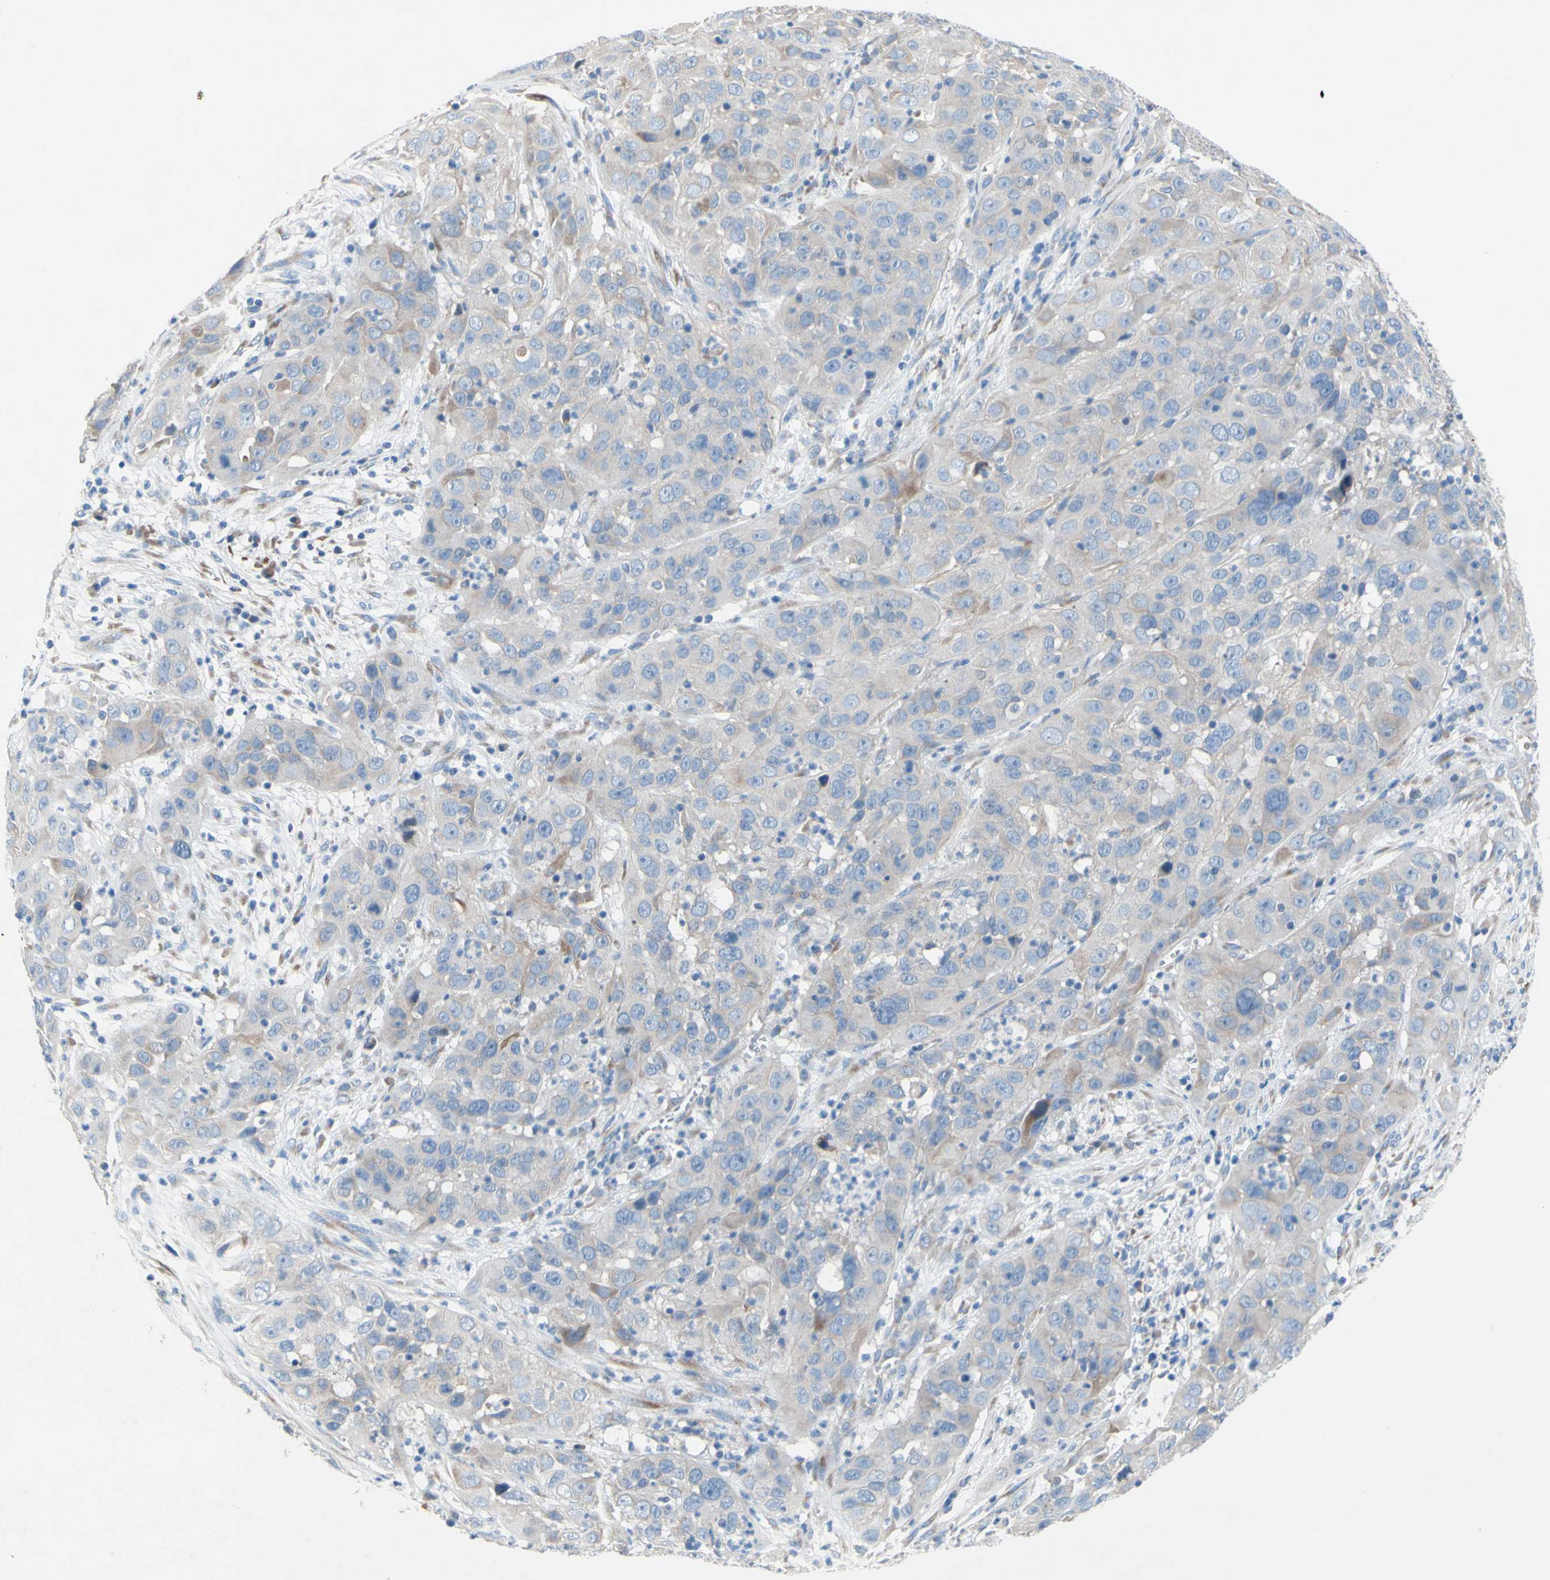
{"staining": {"intensity": "negative", "quantity": "none", "location": "none"}, "tissue": "cervical cancer", "cell_type": "Tumor cells", "image_type": "cancer", "snomed": [{"axis": "morphology", "description": "Squamous cell carcinoma, NOS"}, {"axis": "topography", "description": "Cervix"}], "caption": "Tumor cells are negative for brown protein staining in cervical squamous cell carcinoma.", "gene": "TMIGD2", "patient": {"sex": "female", "age": 32}}